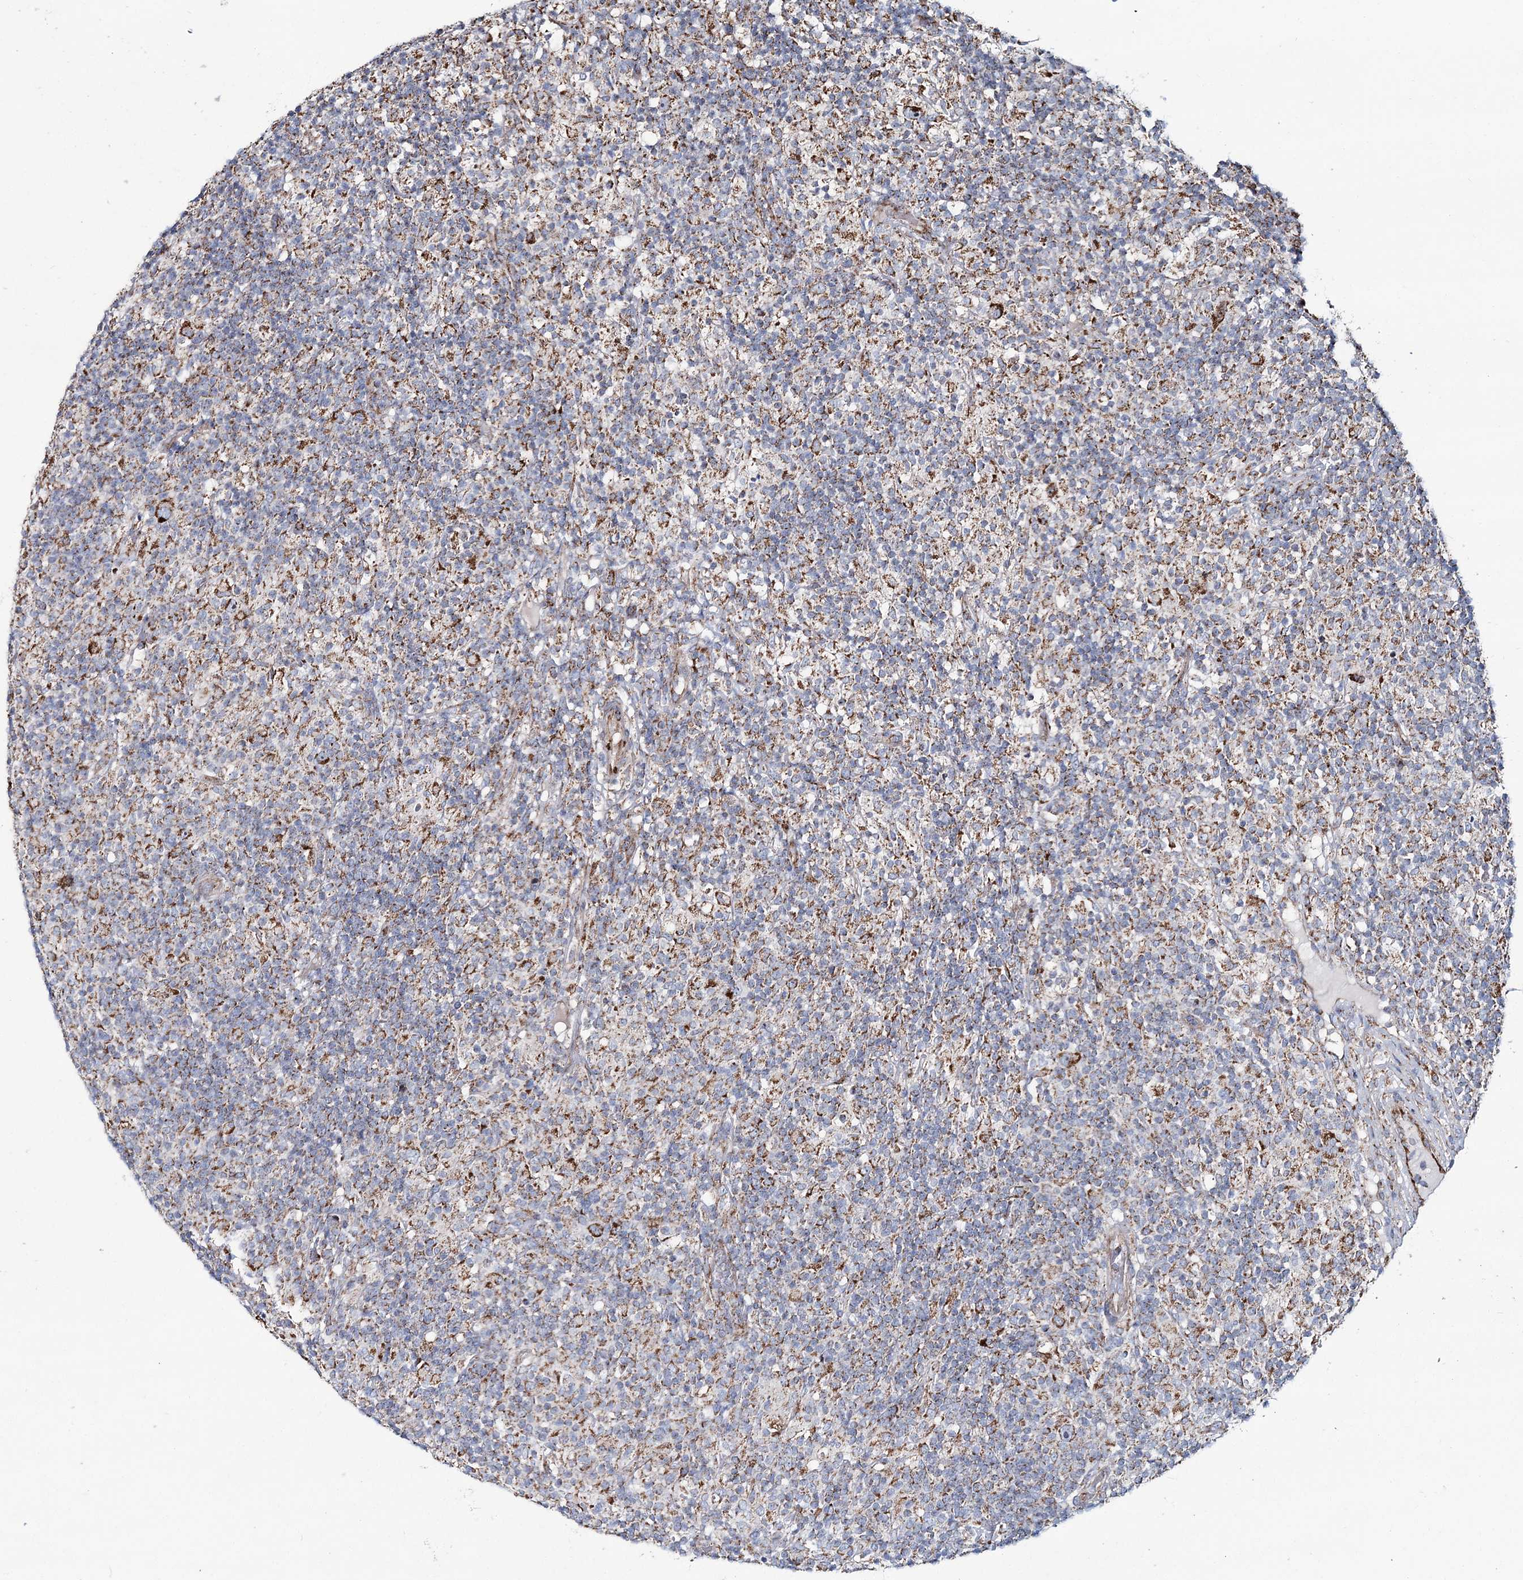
{"staining": {"intensity": "moderate", "quantity": ">75%", "location": "cytoplasmic/membranous"}, "tissue": "lymphoma", "cell_type": "Tumor cells", "image_type": "cancer", "snomed": [{"axis": "morphology", "description": "Hodgkin's disease, NOS"}, {"axis": "topography", "description": "Lymph node"}], "caption": "Moderate cytoplasmic/membranous protein staining is identified in about >75% of tumor cells in lymphoma.", "gene": "ARHGAP6", "patient": {"sex": "male", "age": 70}}